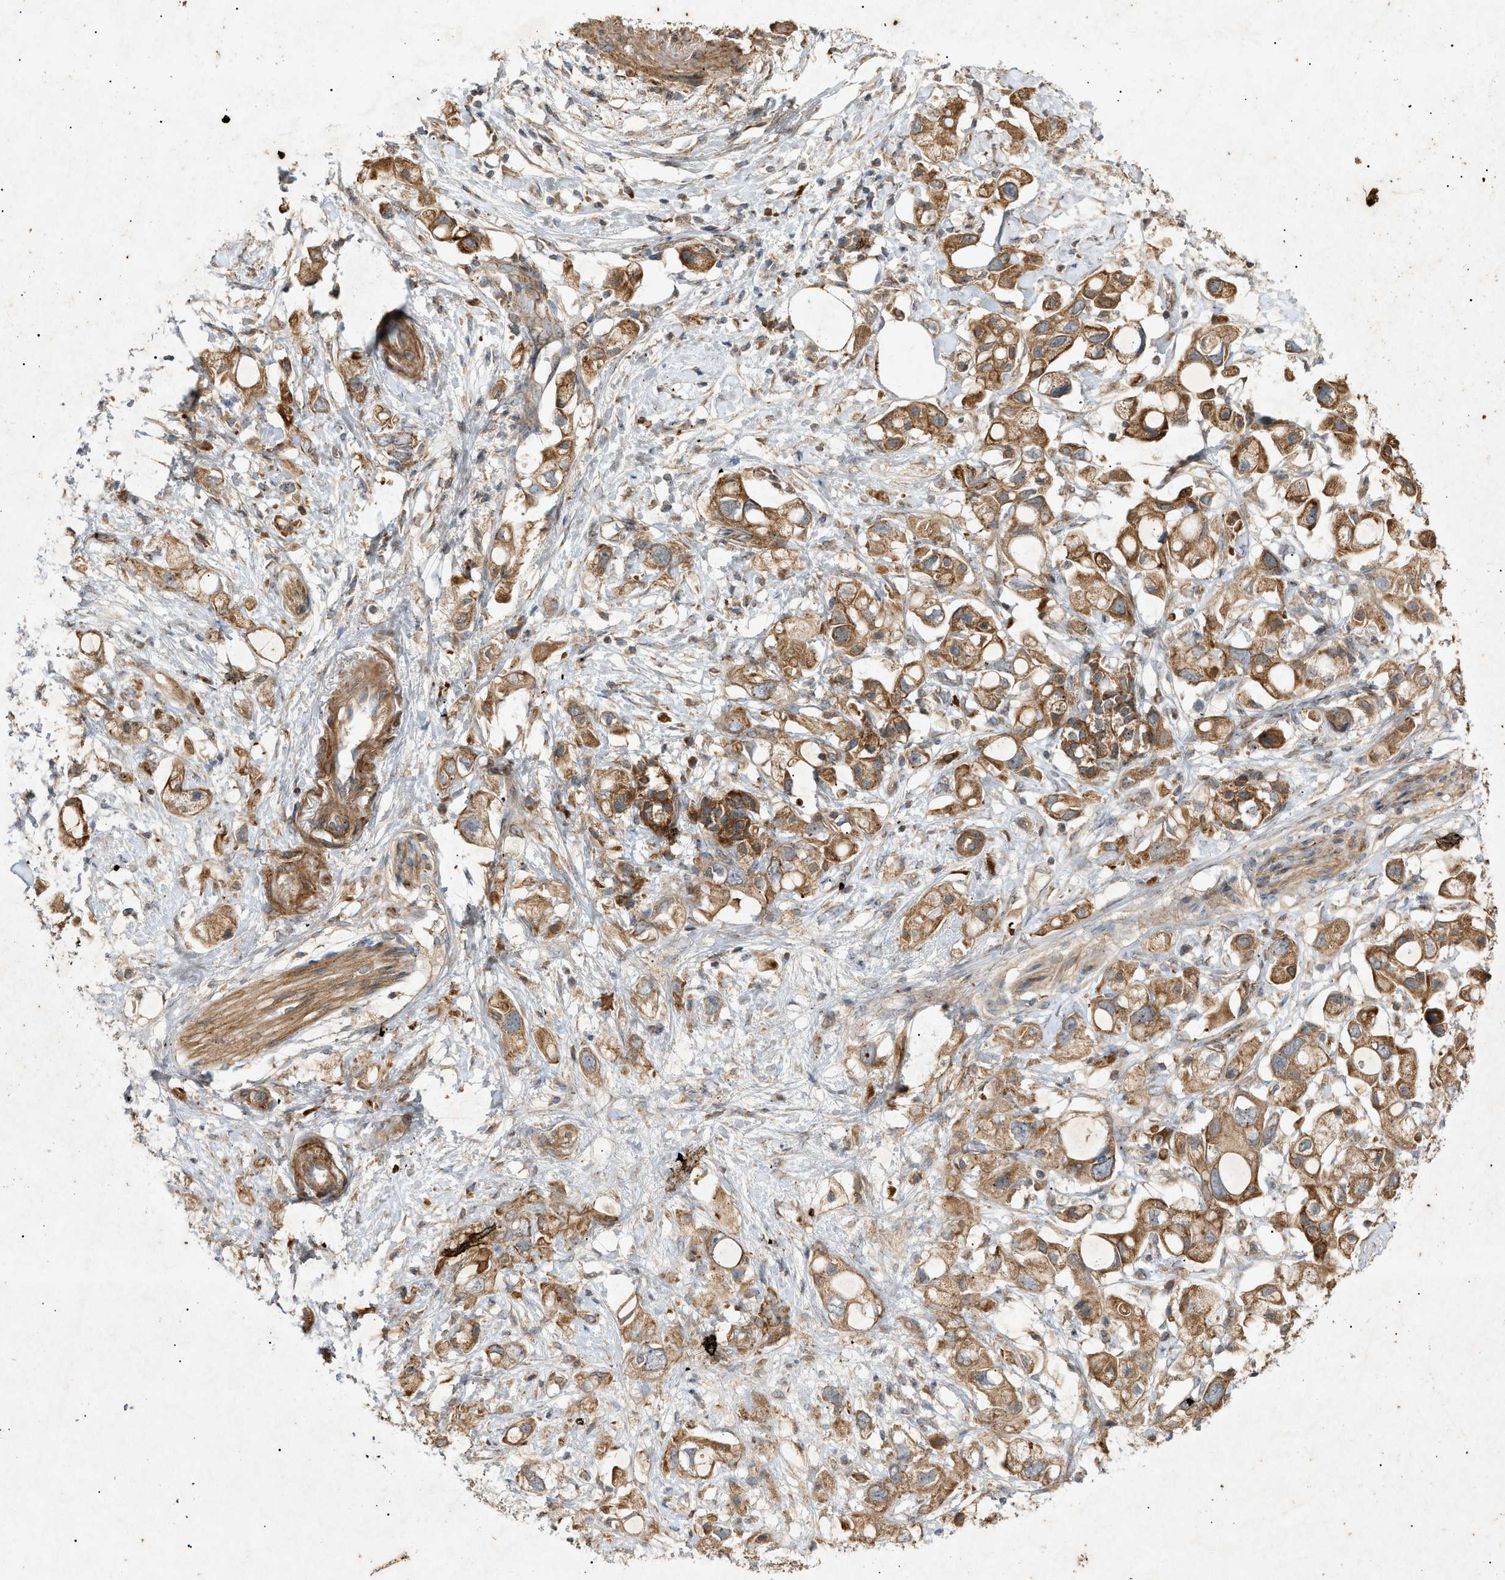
{"staining": {"intensity": "strong", "quantity": ">75%", "location": "cytoplasmic/membranous"}, "tissue": "pancreatic cancer", "cell_type": "Tumor cells", "image_type": "cancer", "snomed": [{"axis": "morphology", "description": "Adenocarcinoma, NOS"}, {"axis": "topography", "description": "Pancreas"}], "caption": "IHC of pancreatic adenocarcinoma reveals high levels of strong cytoplasmic/membranous positivity in about >75% of tumor cells.", "gene": "MTCH1", "patient": {"sex": "female", "age": 56}}